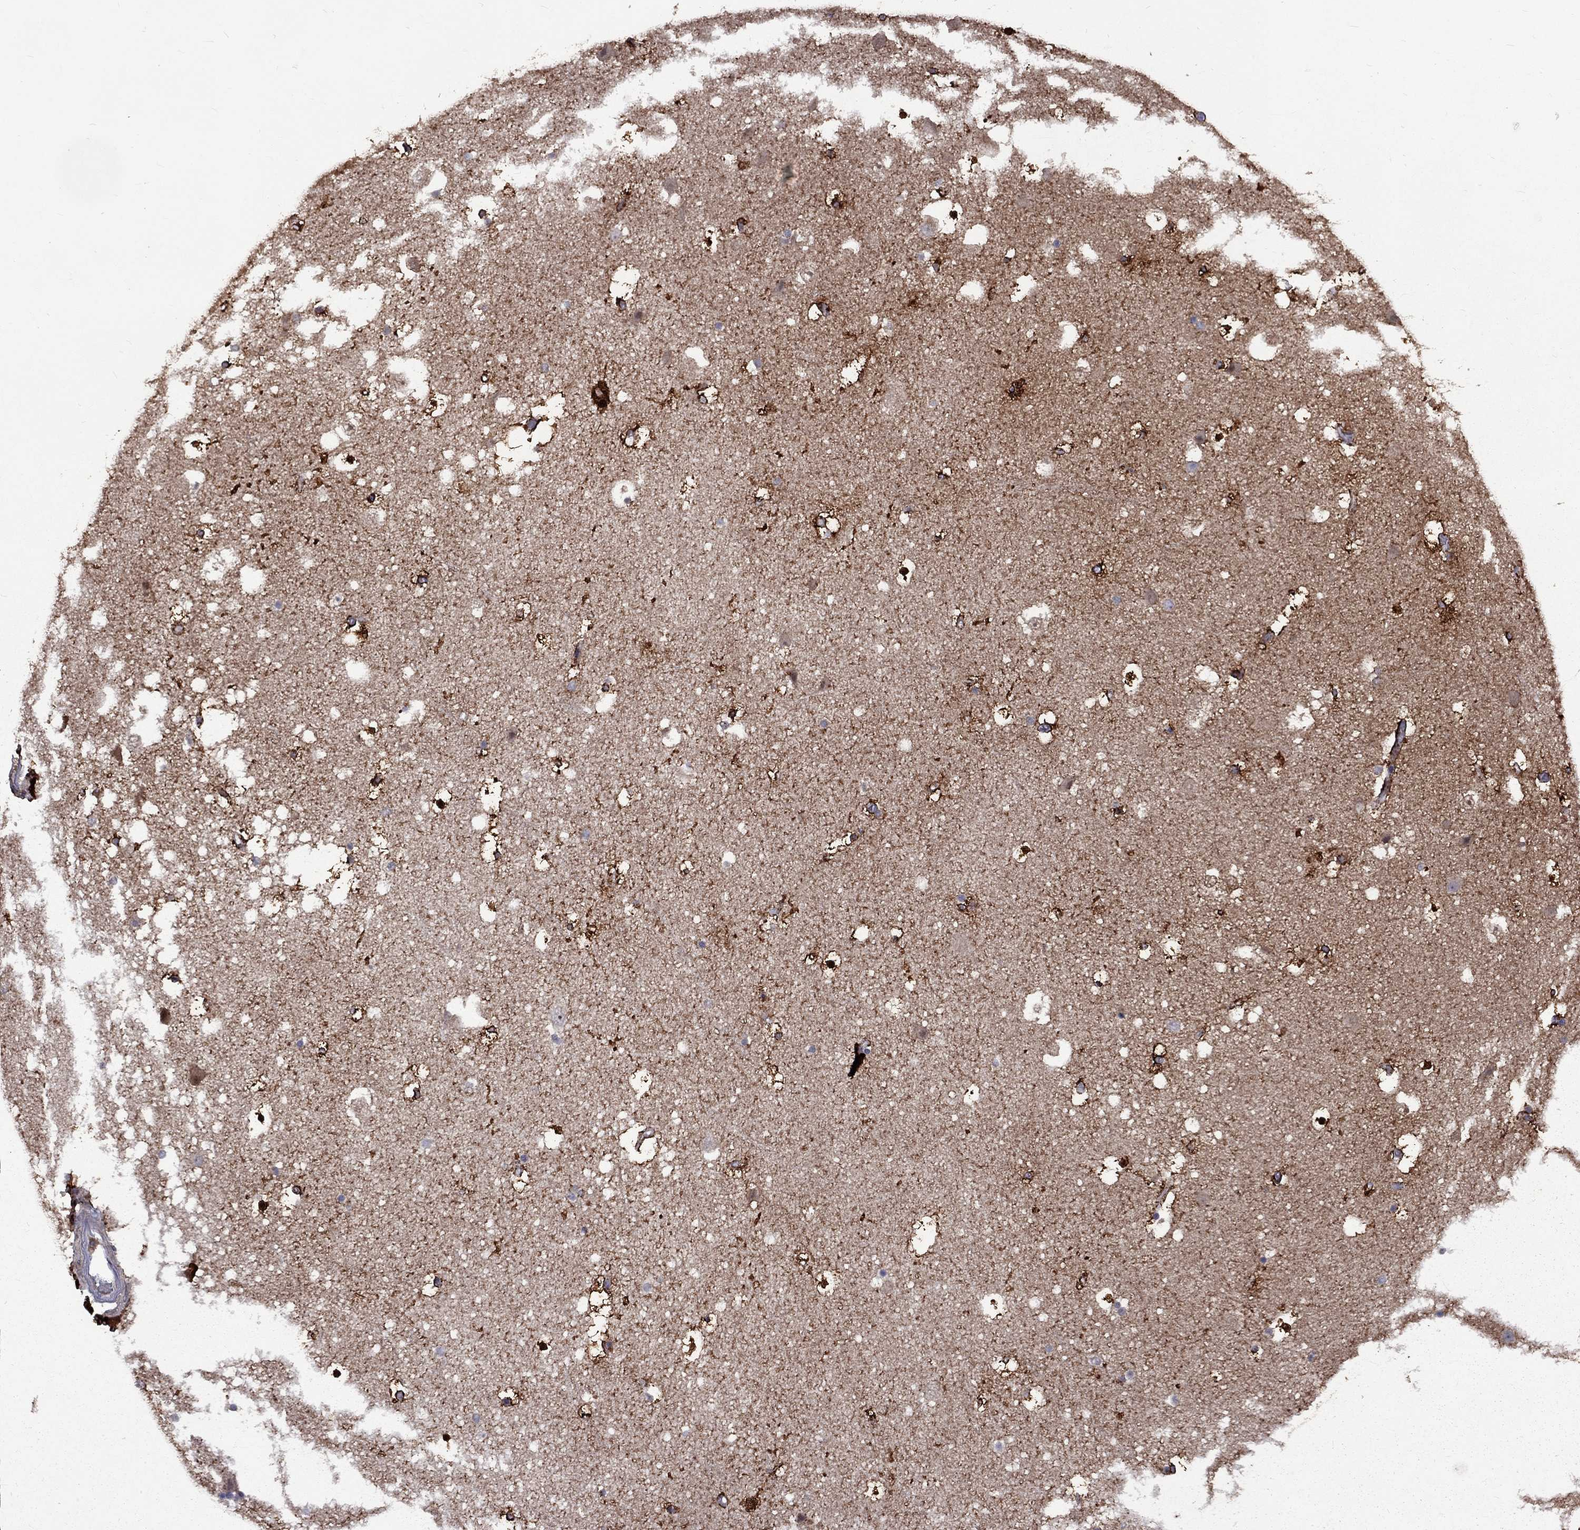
{"staining": {"intensity": "strong", "quantity": "25%-75%", "location": "cytoplasmic/membranous,nuclear"}, "tissue": "hippocampus", "cell_type": "Glial cells", "image_type": "normal", "snomed": [{"axis": "morphology", "description": "Normal tissue, NOS"}, {"axis": "topography", "description": "Hippocampus"}], "caption": "Glial cells demonstrate high levels of strong cytoplasmic/membranous,nuclear staining in approximately 25%-75% of cells in benign hippocampus. (DAB (3,3'-diaminobenzidine) IHC with brightfield microscopy, high magnification).", "gene": "SNTA1", "patient": {"sex": "male", "age": 51}}